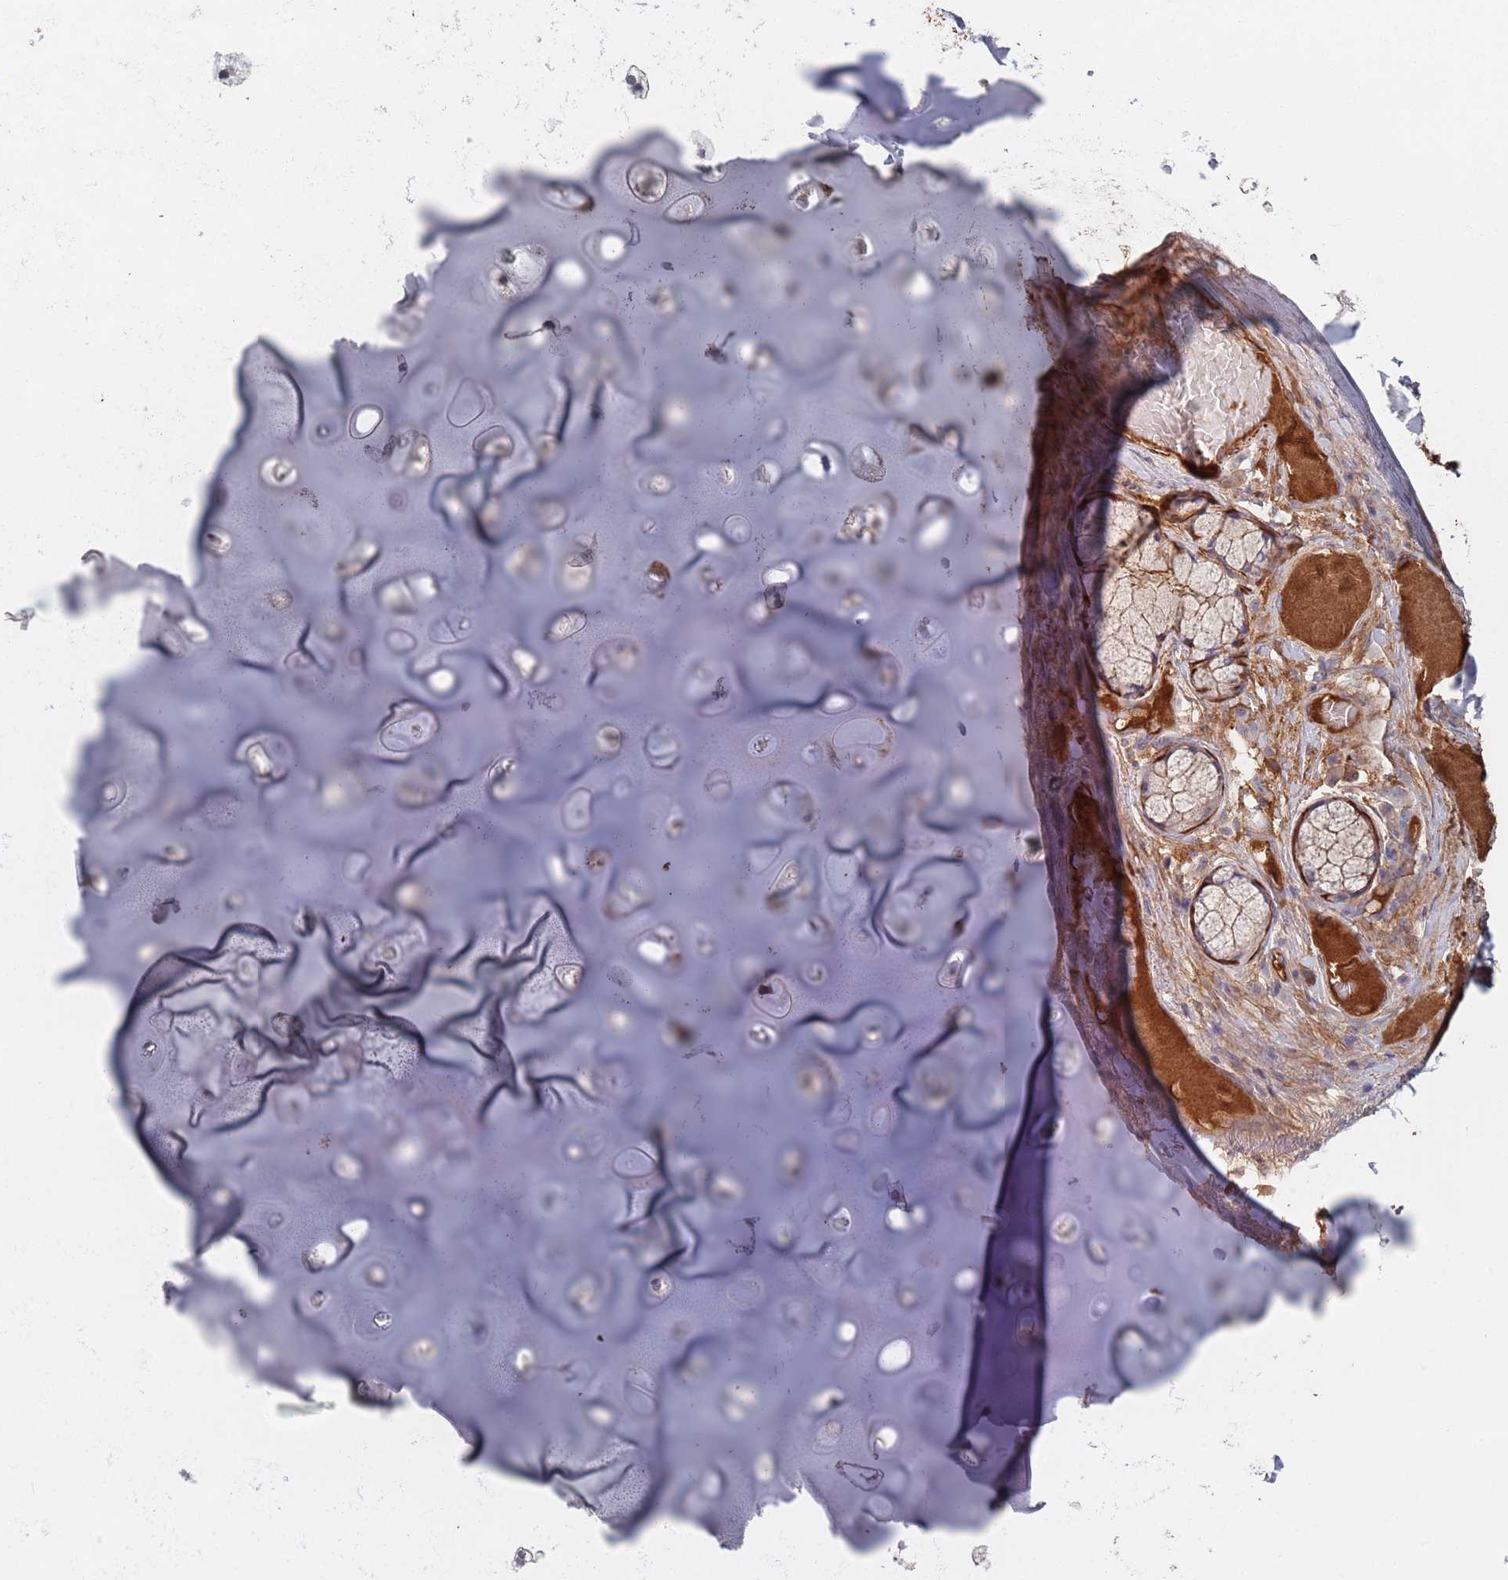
{"staining": {"intensity": "weak", "quantity": "25%-75%", "location": "cytoplasmic/membranous"}, "tissue": "soft tissue", "cell_type": "Chondrocytes", "image_type": "normal", "snomed": [{"axis": "morphology", "description": "Normal tissue, NOS"}, {"axis": "topography", "description": "Cartilage tissue"}, {"axis": "topography", "description": "Bronchus"}], "caption": "A brown stain highlights weak cytoplasmic/membranous positivity of a protein in chondrocytes of normal human soft tissue.", "gene": "PLEKHA4", "patient": {"sex": "male", "age": 56}}